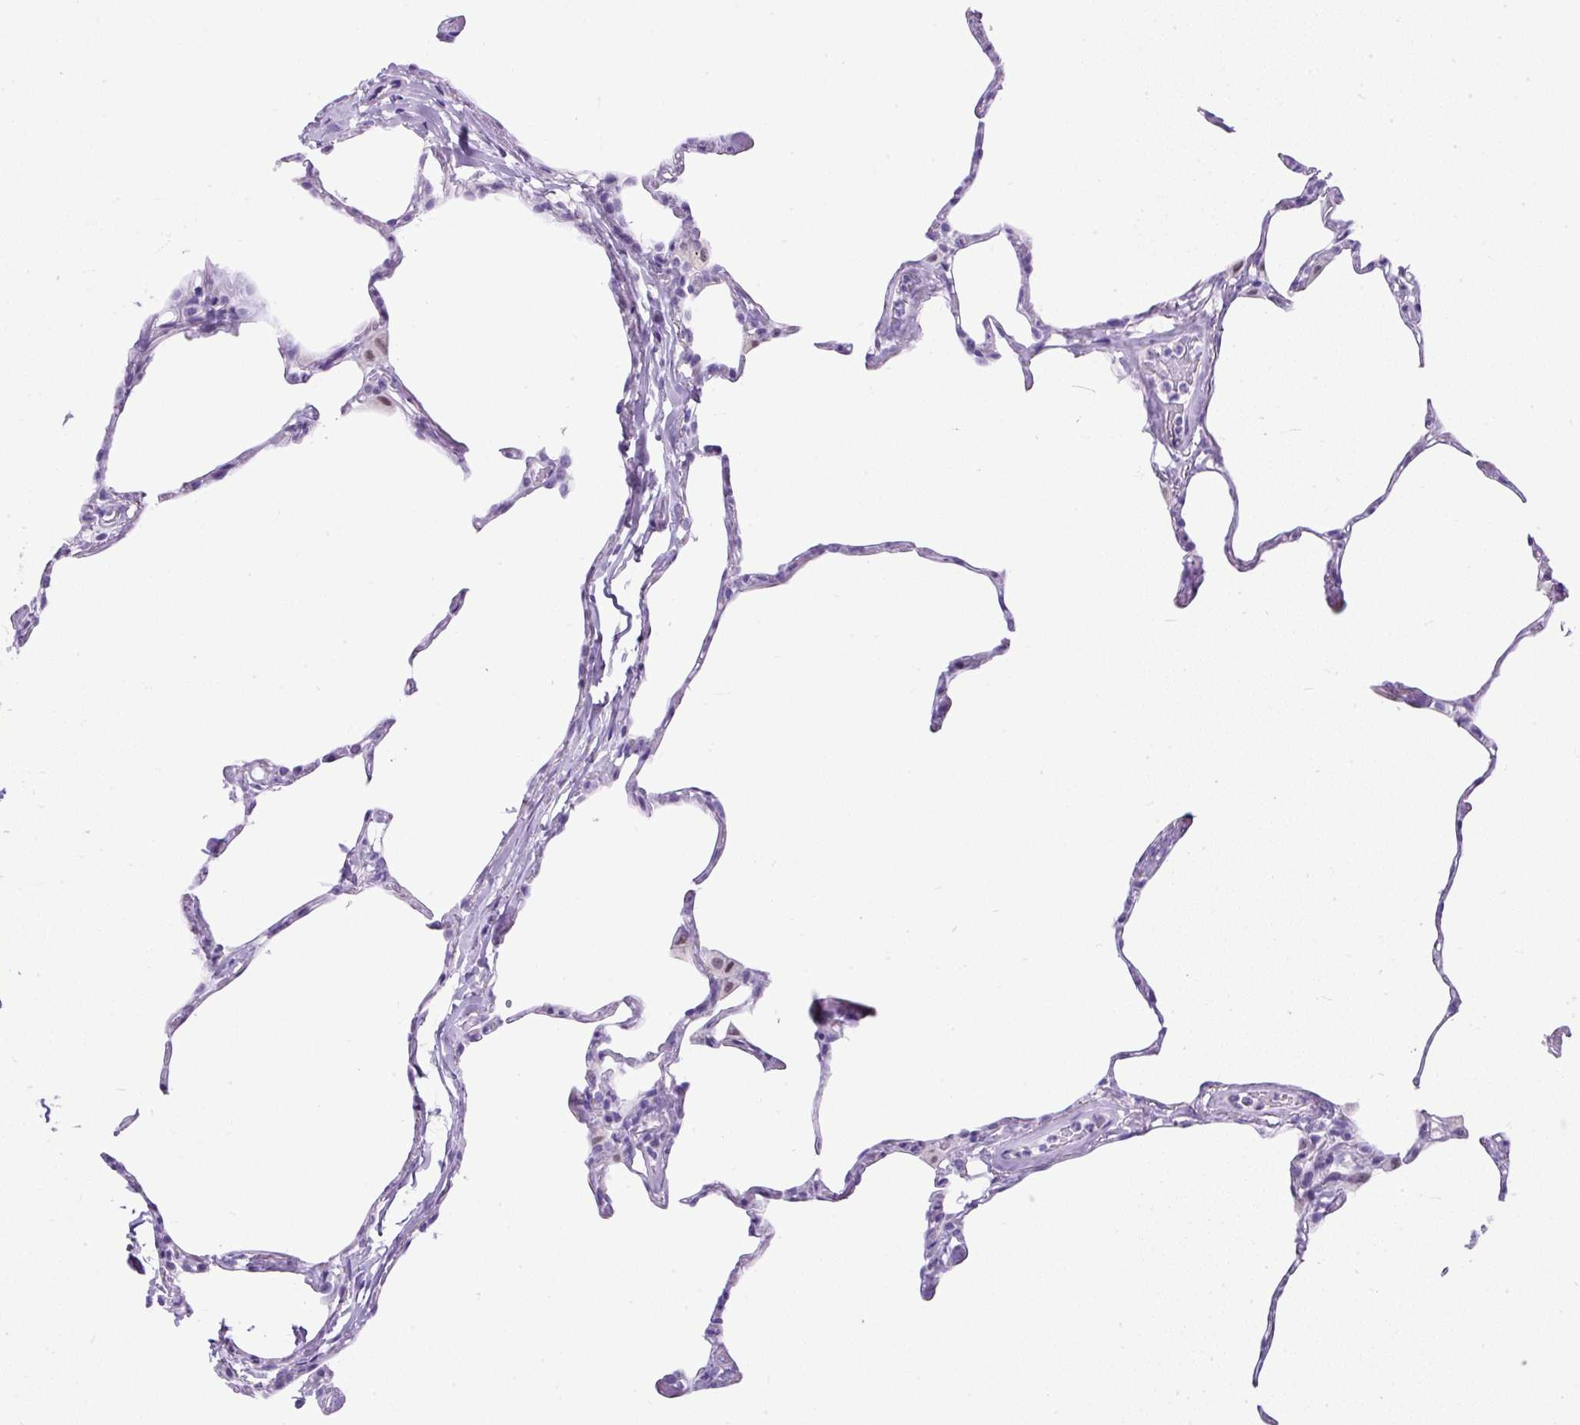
{"staining": {"intensity": "negative", "quantity": "none", "location": "none"}, "tissue": "lung", "cell_type": "Alveolar cells", "image_type": "normal", "snomed": [{"axis": "morphology", "description": "Normal tissue, NOS"}, {"axis": "topography", "description": "Lung"}], "caption": "This is an immunohistochemistry histopathology image of unremarkable lung. There is no expression in alveolar cells.", "gene": "UPP1", "patient": {"sex": "male", "age": 65}}